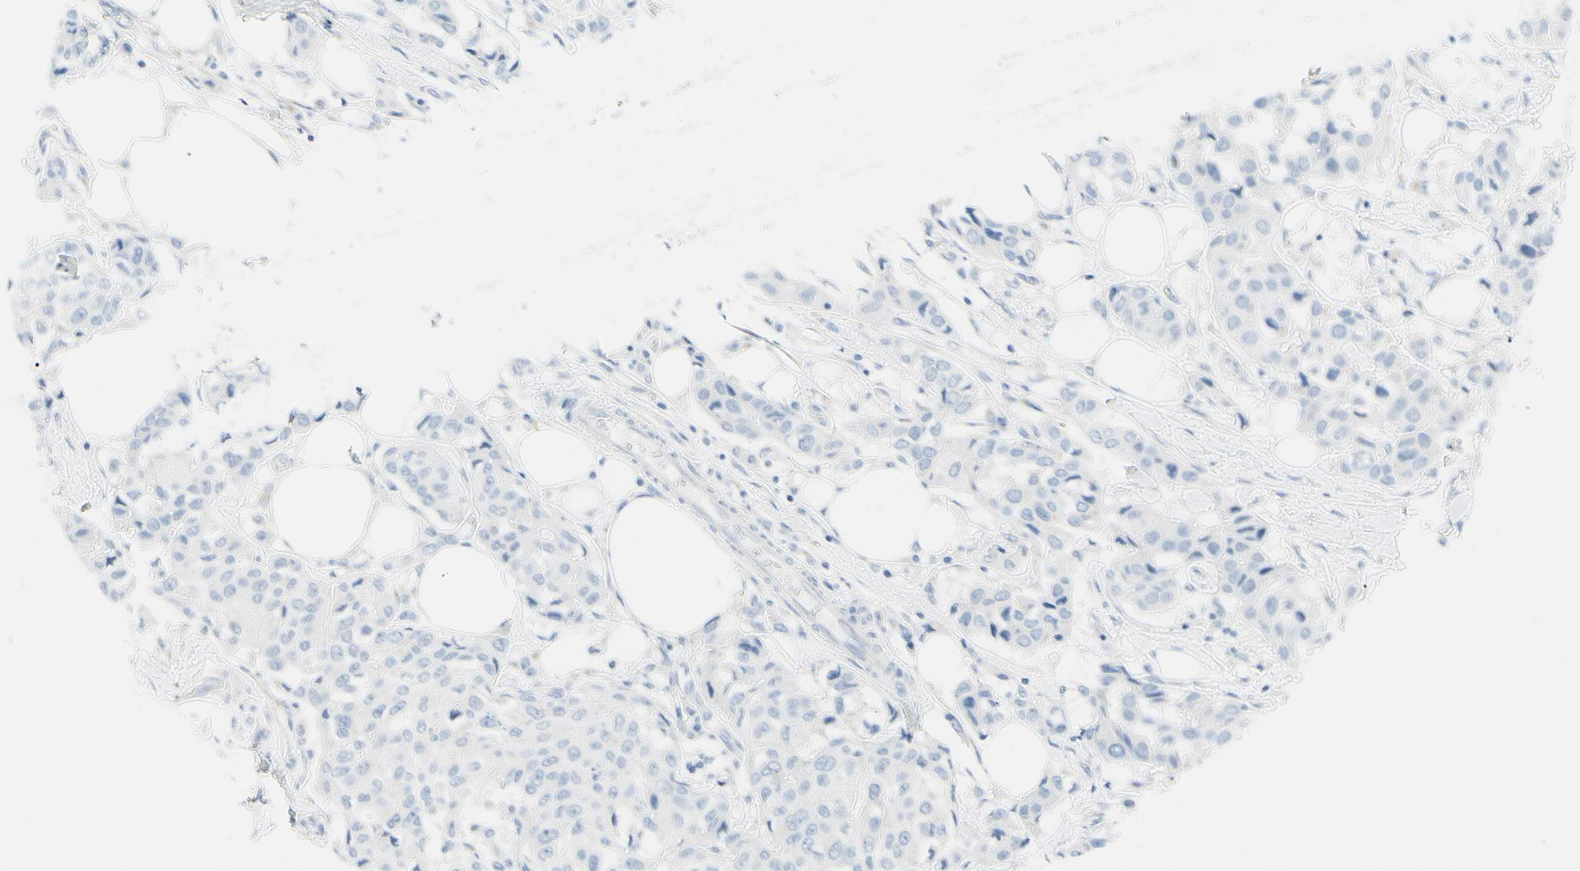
{"staining": {"intensity": "negative", "quantity": "none", "location": "none"}, "tissue": "breast cancer", "cell_type": "Tumor cells", "image_type": "cancer", "snomed": [{"axis": "morphology", "description": "Duct carcinoma"}, {"axis": "topography", "description": "Breast"}], "caption": "Invasive ductal carcinoma (breast) was stained to show a protein in brown. There is no significant positivity in tumor cells.", "gene": "ABCA3", "patient": {"sex": "female", "age": 80}}